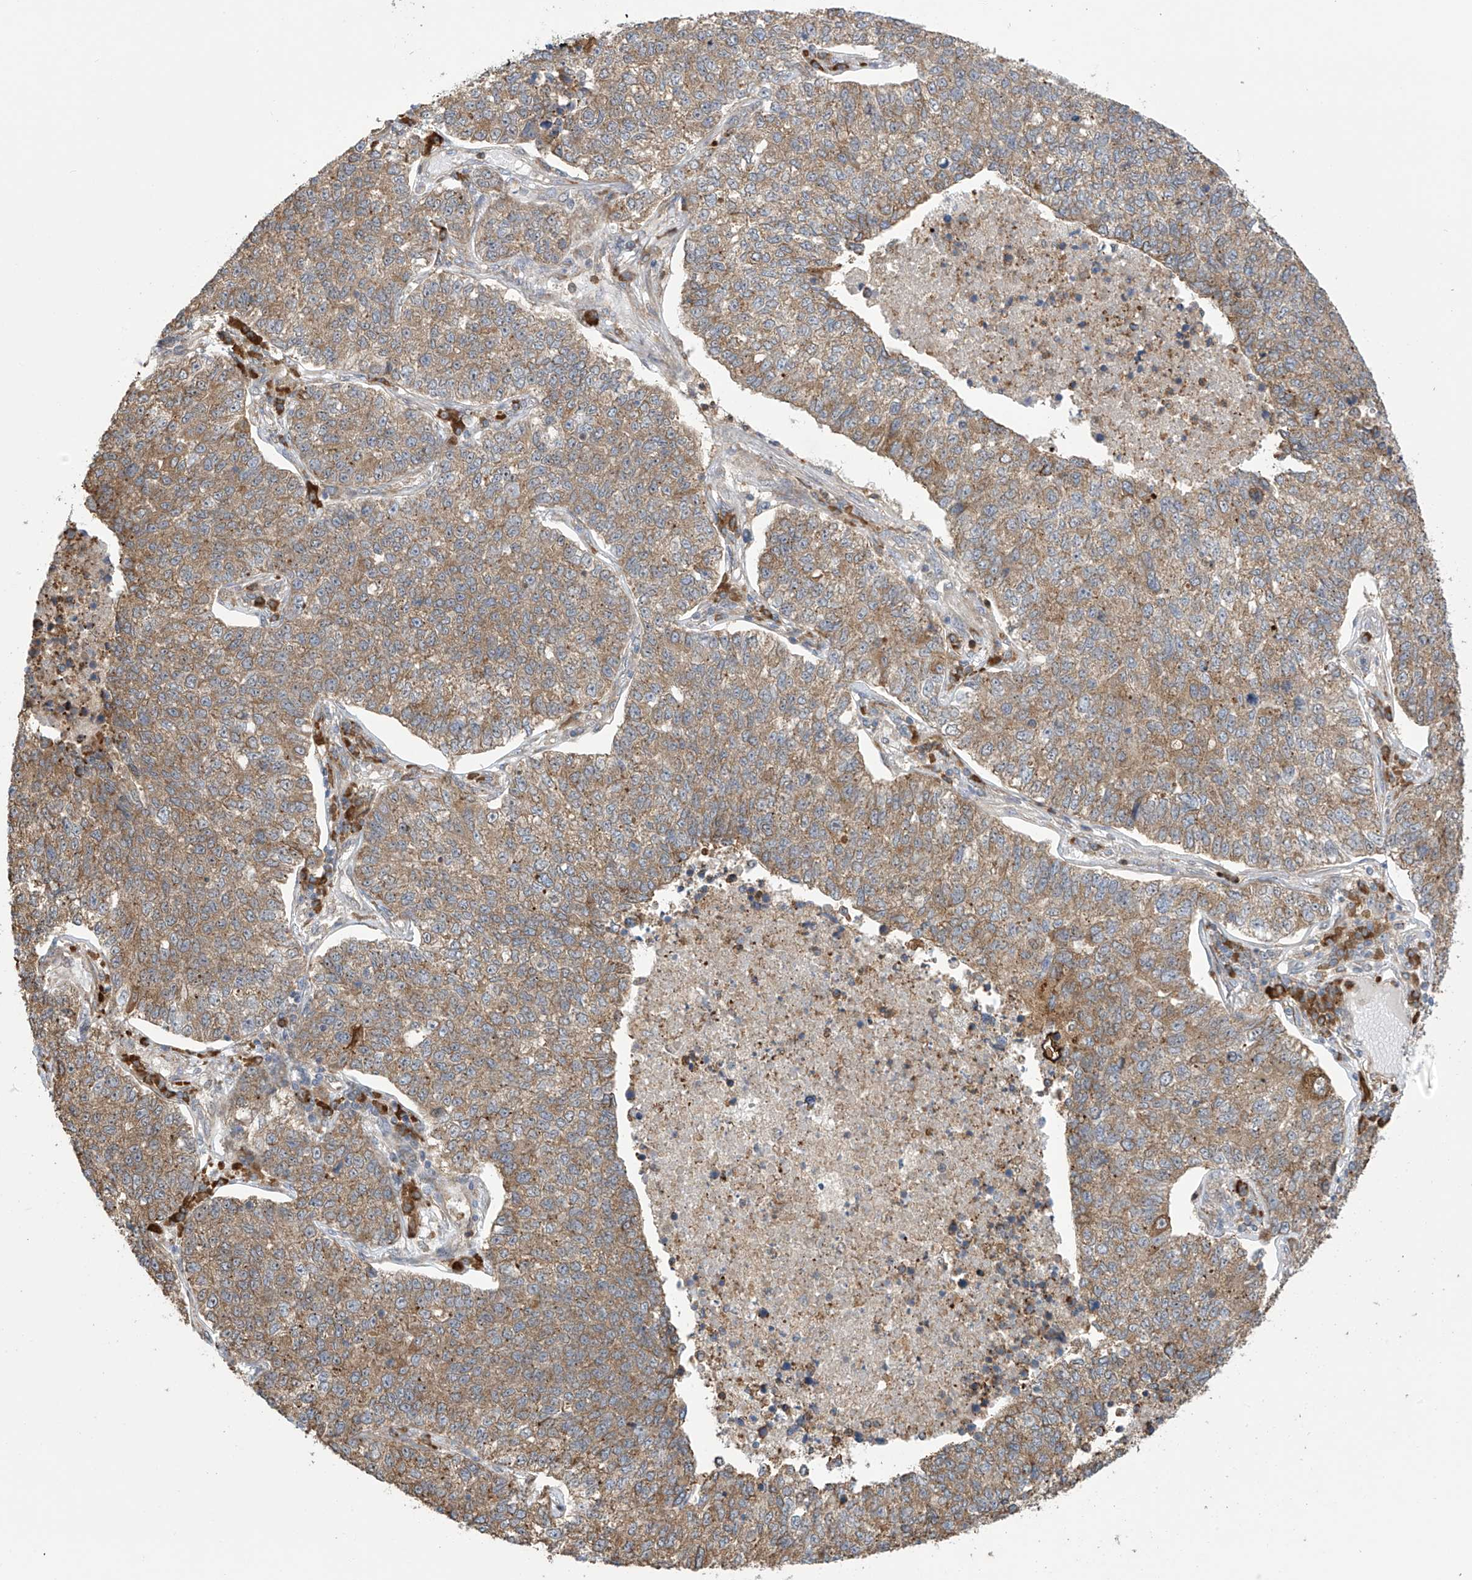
{"staining": {"intensity": "weak", "quantity": "25%-75%", "location": "cytoplasmic/membranous"}, "tissue": "lung cancer", "cell_type": "Tumor cells", "image_type": "cancer", "snomed": [{"axis": "morphology", "description": "Adenocarcinoma, NOS"}, {"axis": "topography", "description": "Lung"}], "caption": "Protein staining of lung cancer tissue demonstrates weak cytoplasmic/membranous staining in about 25%-75% of tumor cells.", "gene": "KIAA1522", "patient": {"sex": "male", "age": 49}}